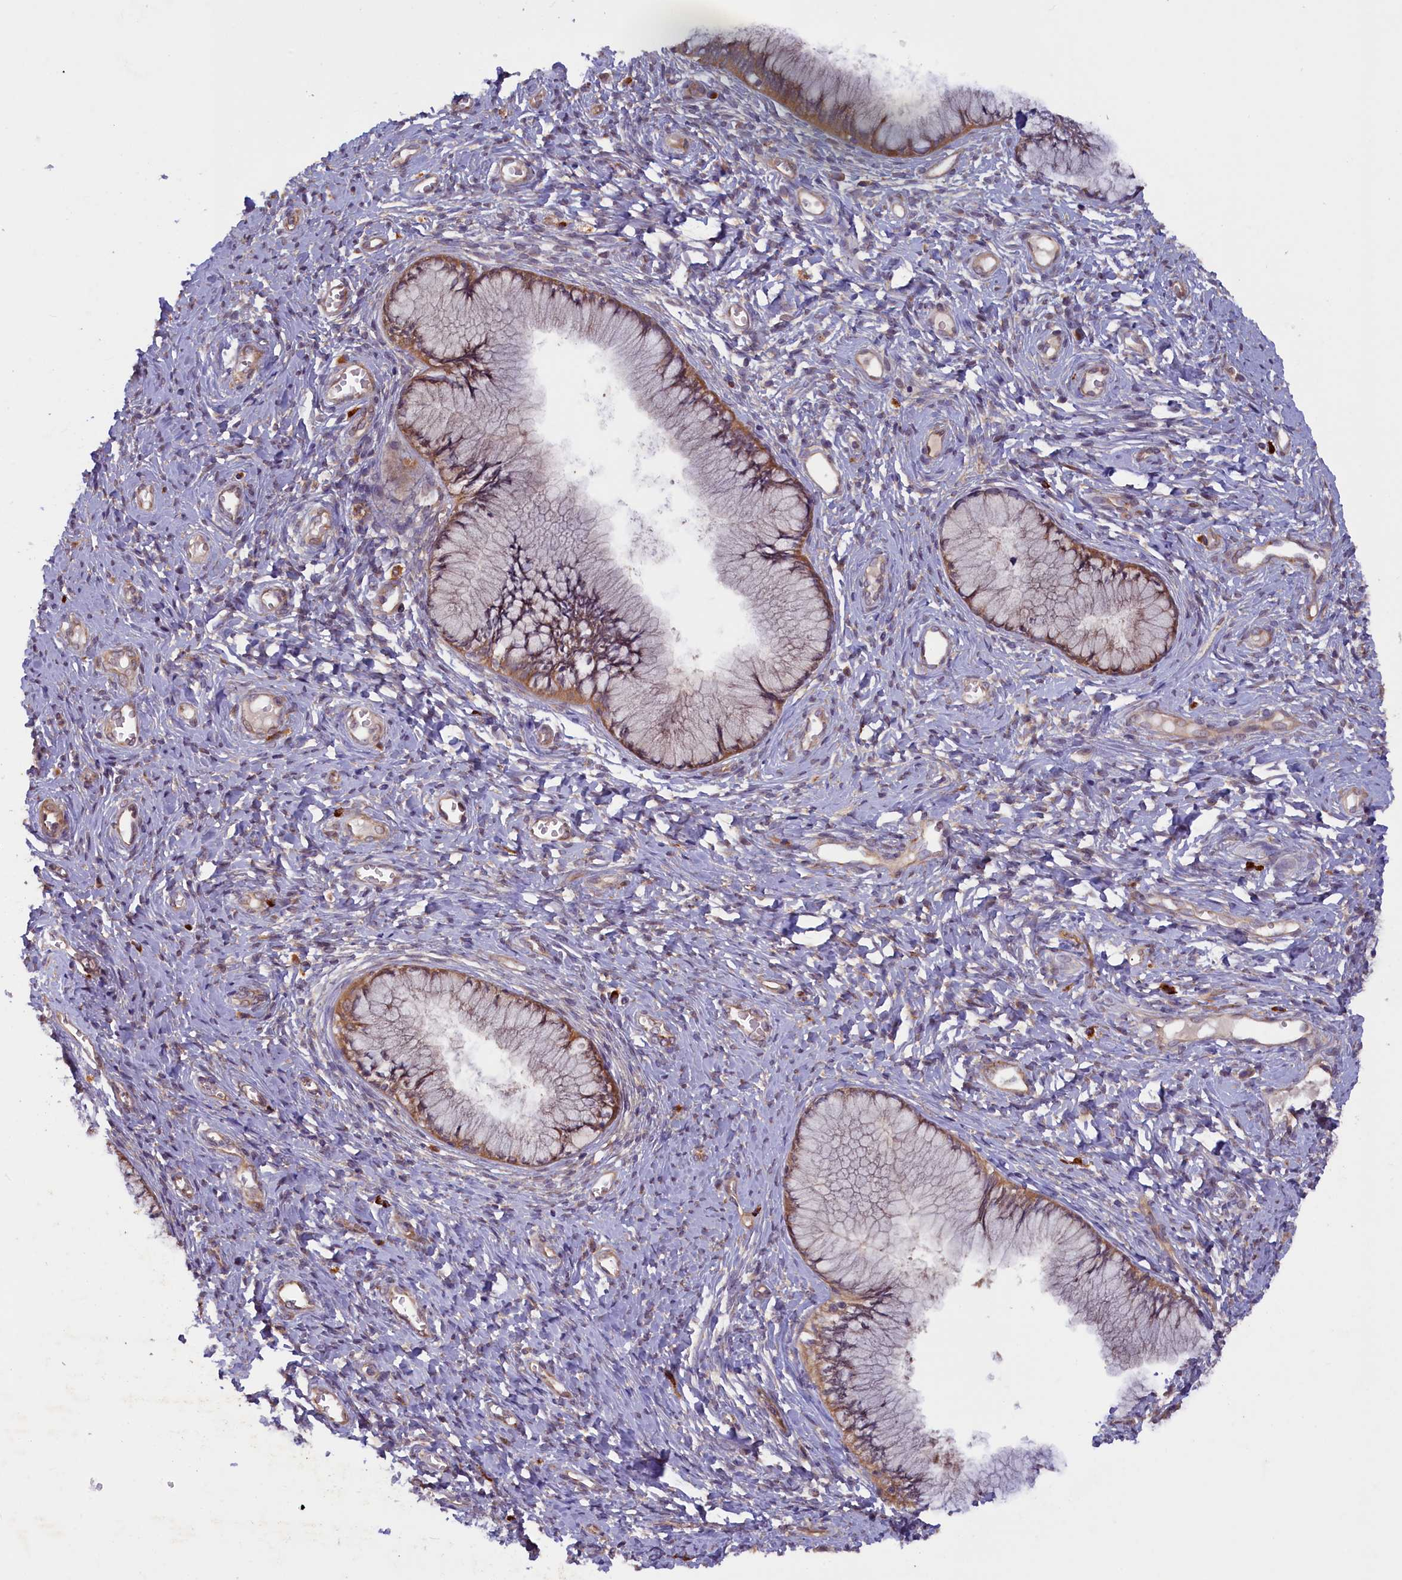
{"staining": {"intensity": "moderate", "quantity": "25%-75%", "location": "cytoplasmic/membranous"}, "tissue": "cervix", "cell_type": "Glandular cells", "image_type": "normal", "snomed": [{"axis": "morphology", "description": "Normal tissue, NOS"}, {"axis": "topography", "description": "Cervix"}], "caption": "A brown stain highlights moderate cytoplasmic/membranous staining of a protein in glandular cells of normal human cervix.", "gene": "CCDC9B", "patient": {"sex": "female", "age": 42}}